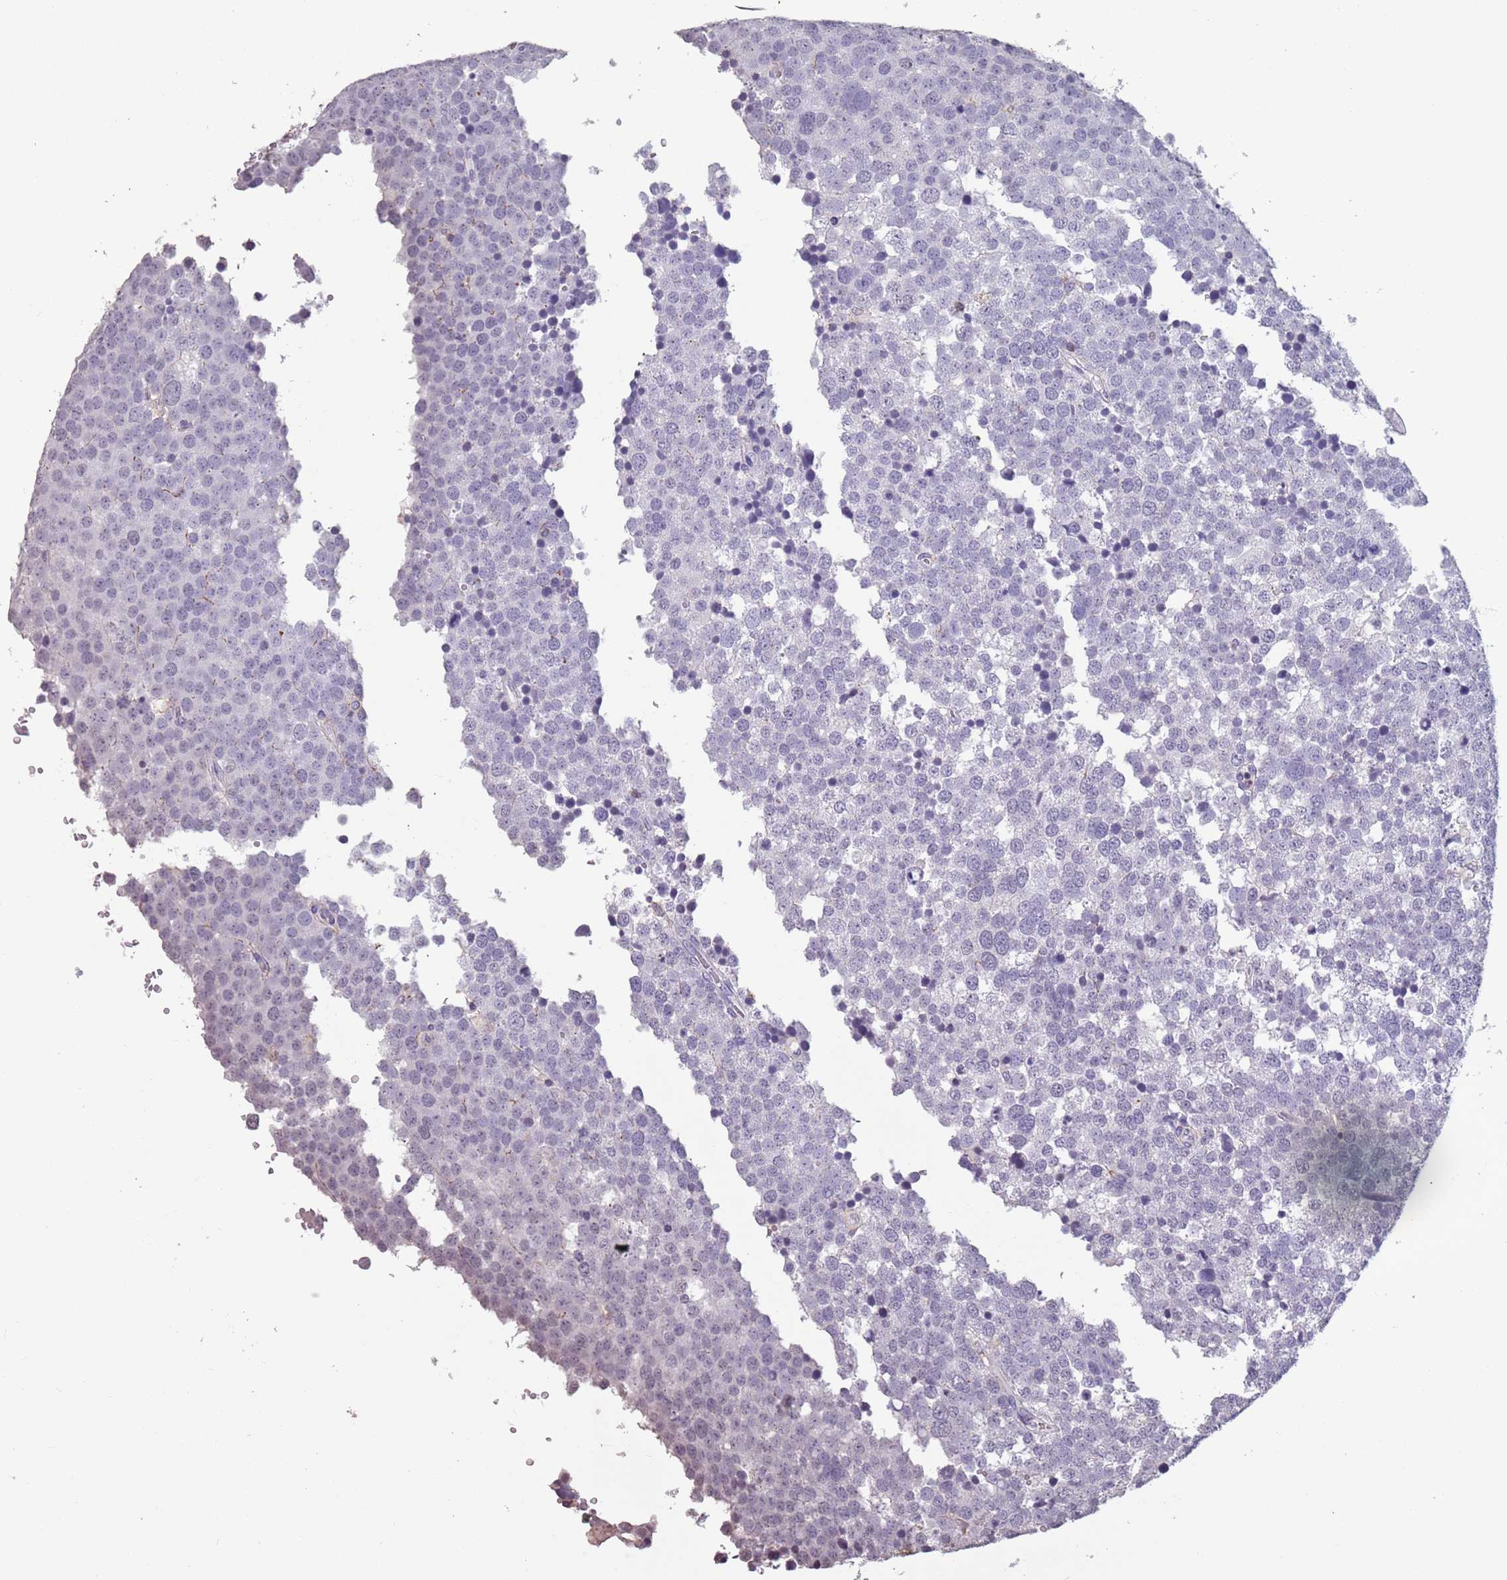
{"staining": {"intensity": "negative", "quantity": "none", "location": "none"}, "tissue": "testis cancer", "cell_type": "Tumor cells", "image_type": "cancer", "snomed": [{"axis": "morphology", "description": "Seminoma, NOS"}, {"axis": "topography", "description": "Testis"}], "caption": "High power microscopy photomicrograph of an immunohistochemistry (IHC) photomicrograph of seminoma (testis), revealing no significant positivity in tumor cells. (DAB immunohistochemistry (IHC), high magnification).", "gene": "SUN5", "patient": {"sex": "male", "age": 71}}